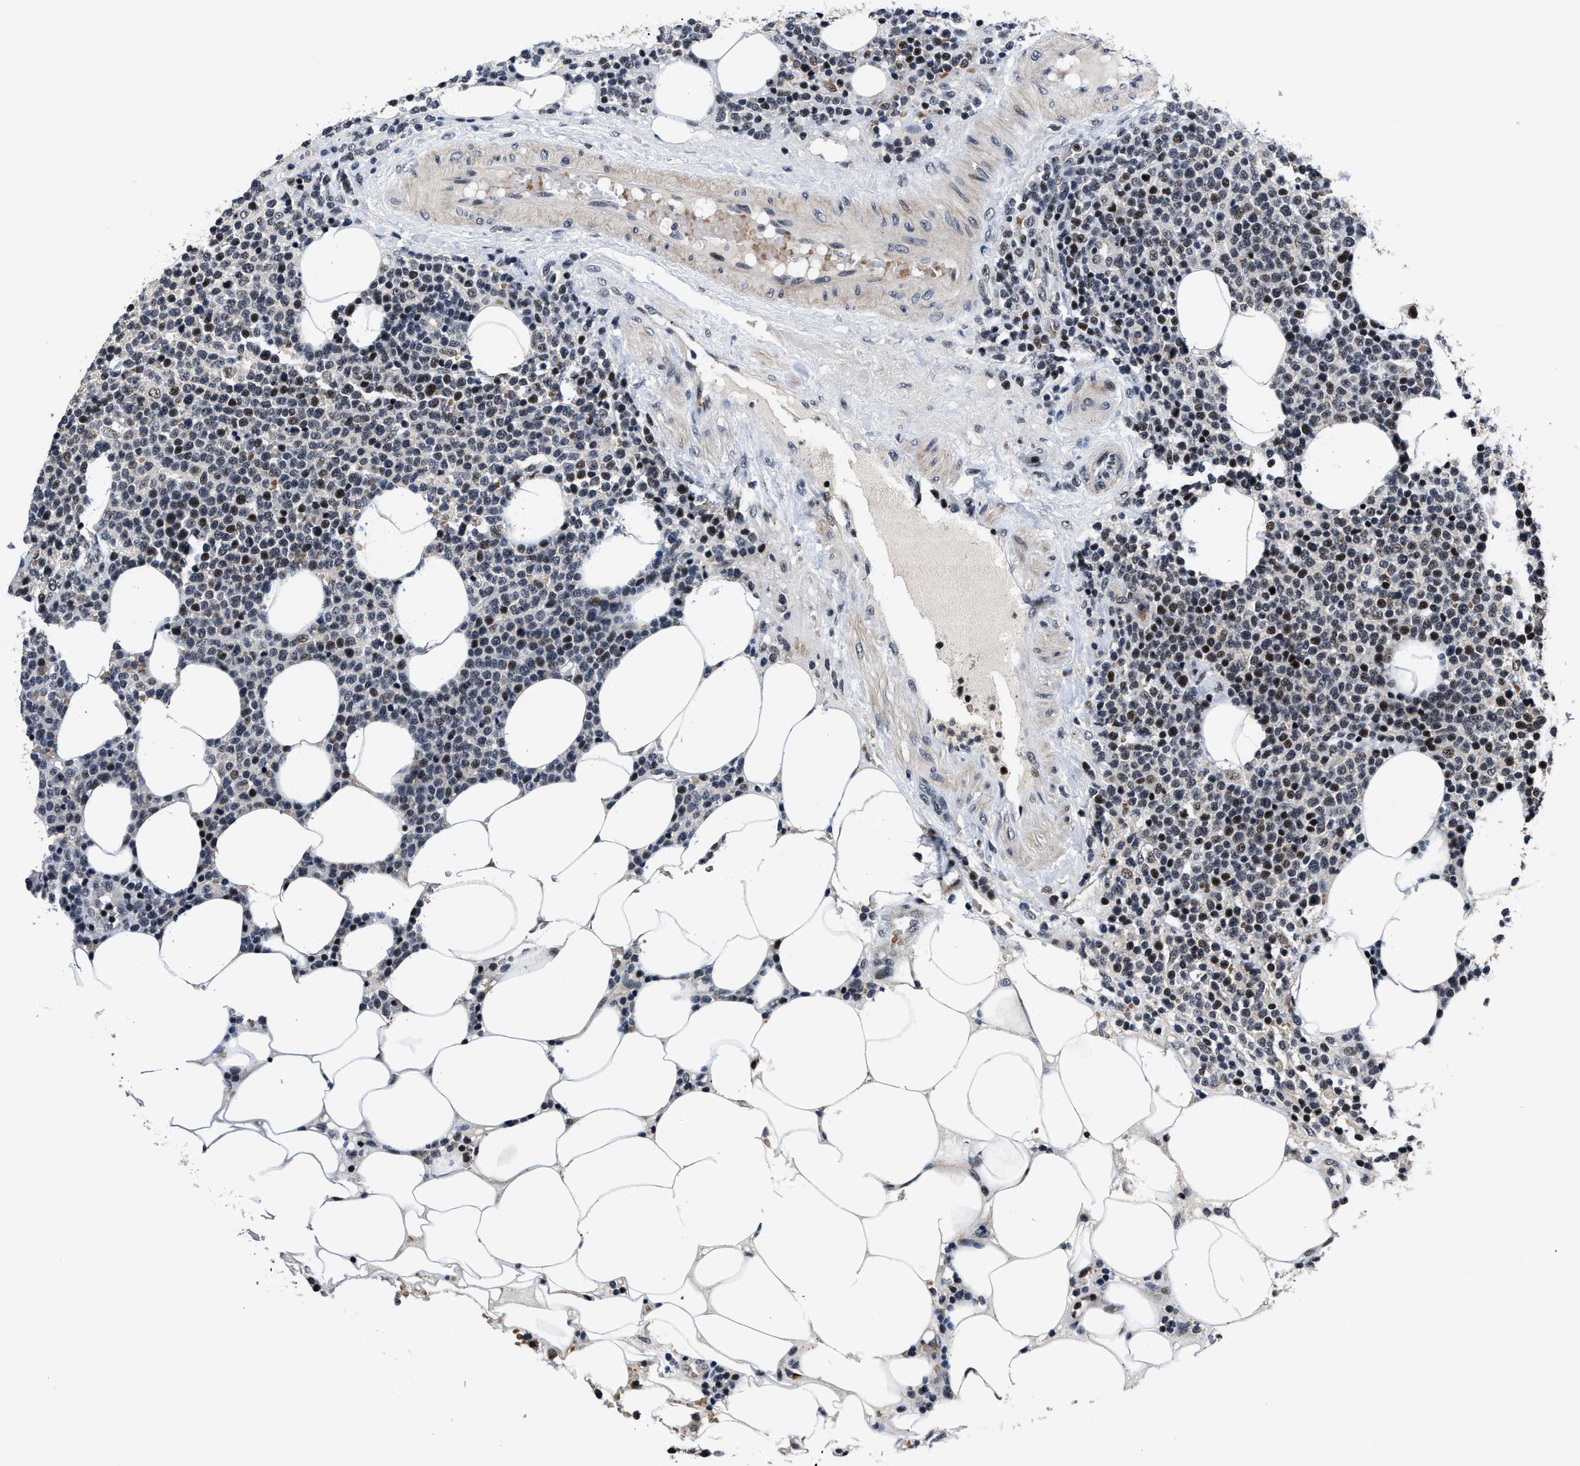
{"staining": {"intensity": "moderate", "quantity": ">75%", "location": "nuclear"}, "tissue": "lymphoma", "cell_type": "Tumor cells", "image_type": "cancer", "snomed": [{"axis": "morphology", "description": "Malignant lymphoma, non-Hodgkin's type, High grade"}, {"axis": "topography", "description": "Lymph node"}], "caption": "Immunohistochemical staining of human malignant lymphoma, non-Hodgkin's type (high-grade) demonstrates medium levels of moderate nuclear staining in approximately >75% of tumor cells. The staining was performed using DAB (3,3'-diaminobenzidine), with brown indicating positive protein expression. Nuclei are stained blue with hematoxylin.", "gene": "ZNF233", "patient": {"sex": "male", "age": 61}}